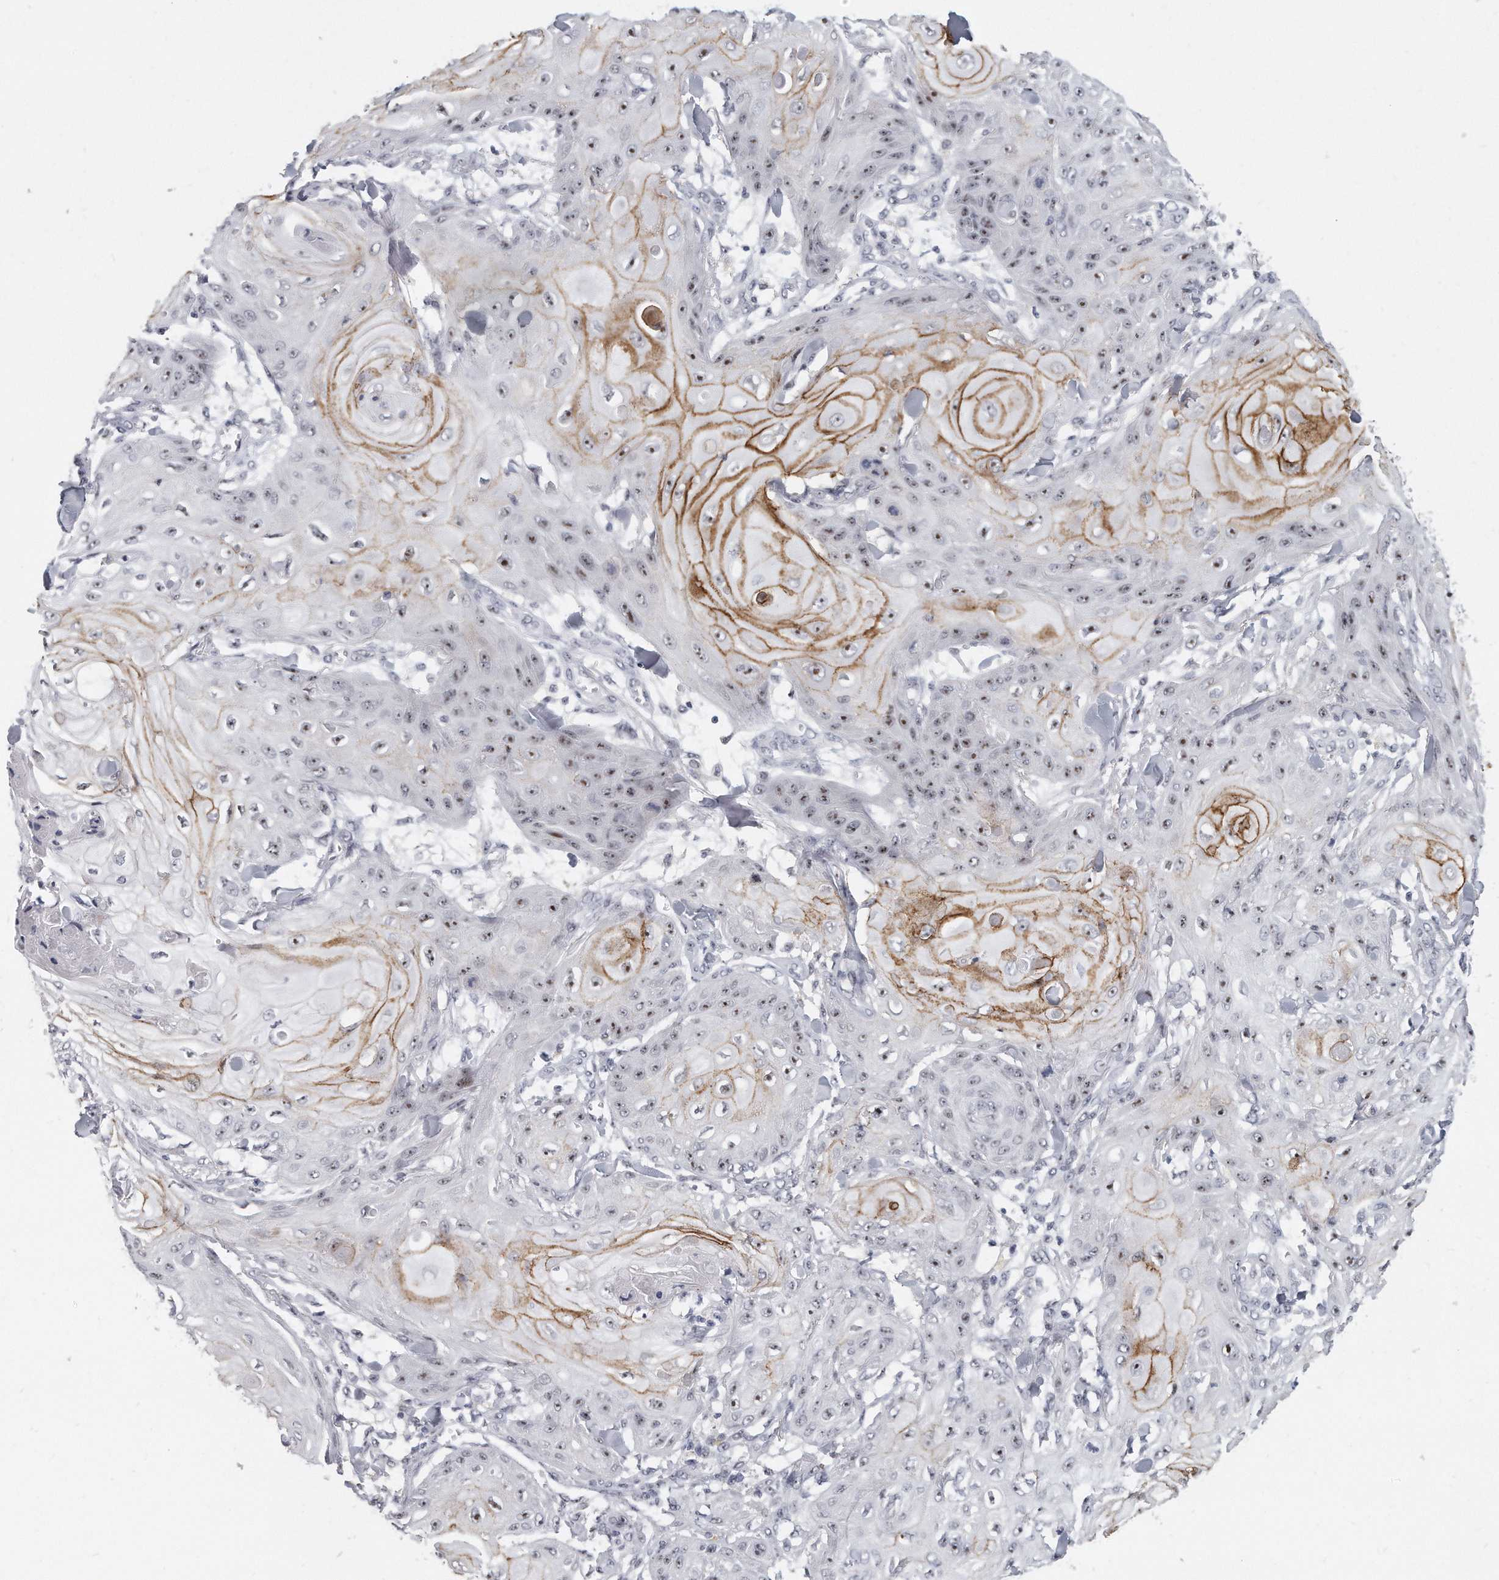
{"staining": {"intensity": "moderate", "quantity": ">75%", "location": "cytoplasmic/membranous,nuclear"}, "tissue": "skin cancer", "cell_type": "Tumor cells", "image_type": "cancer", "snomed": [{"axis": "morphology", "description": "Squamous cell carcinoma, NOS"}, {"axis": "topography", "description": "Skin"}], "caption": "A medium amount of moderate cytoplasmic/membranous and nuclear positivity is present in approximately >75% of tumor cells in skin cancer tissue.", "gene": "TFCP2L1", "patient": {"sex": "male", "age": 74}}